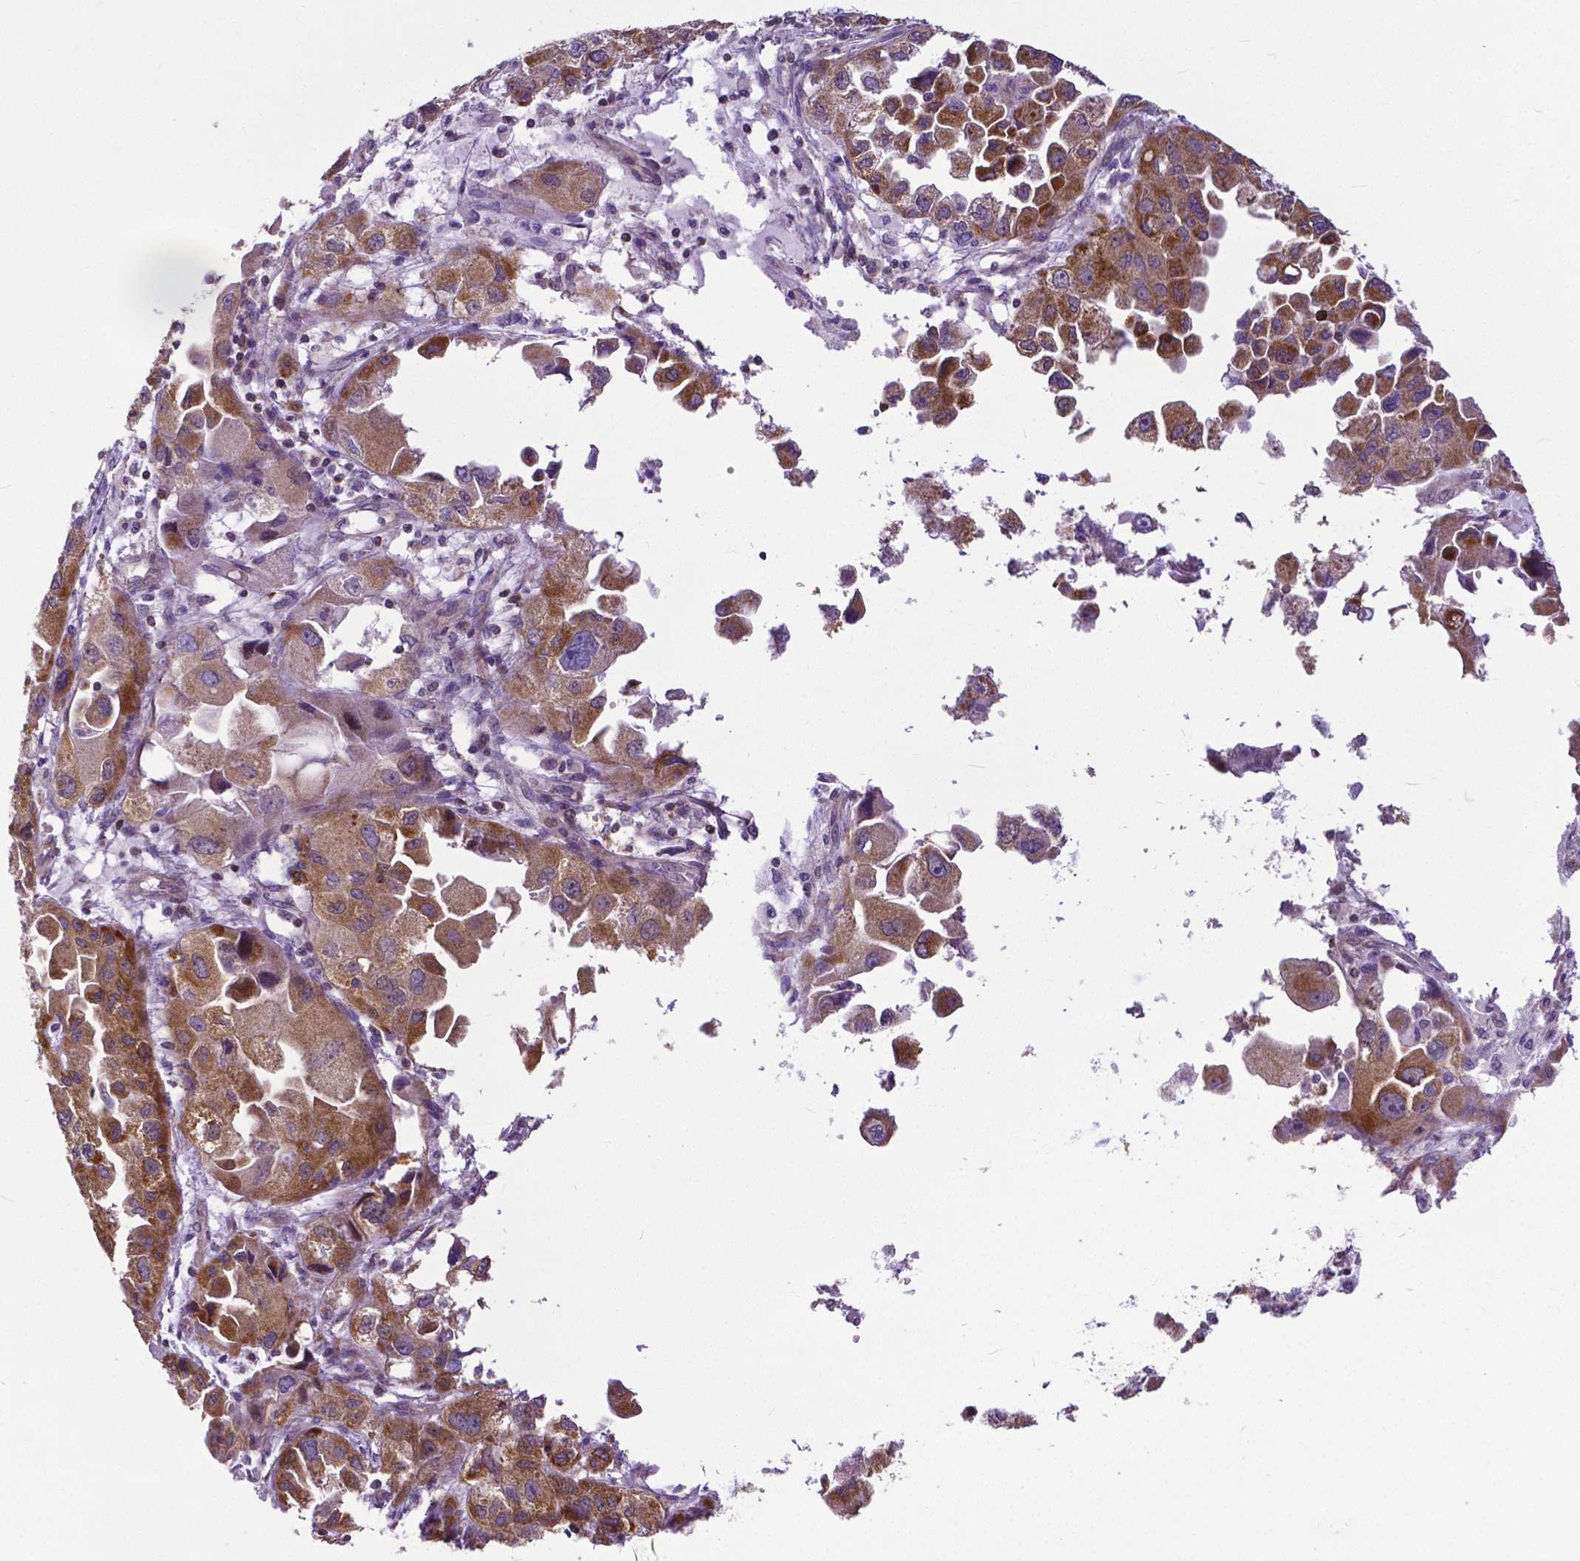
{"staining": {"intensity": "moderate", "quantity": ">75%", "location": "cytoplasmic/membranous"}, "tissue": "ovarian cancer", "cell_type": "Tumor cells", "image_type": "cancer", "snomed": [{"axis": "morphology", "description": "Cystadenocarcinoma, serous, NOS"}, {"axis": "topography", "description": "Ovary"}], "caption": "High-magnification brightfield microscopy of ovarian serous cystadenocarcinoma stained with DAB (3,3'-diaminobenzidine) (brown) and counterstained with hematoxylin (blue). tumor cells exhibit moderate cytoplasmic/membranous positivity is seen in approximately>75% of cells. (DAB (3,3'-diaminobenzidine) = brown stain, brightfield microscopy at high magnification).", "gene": "MCL1", "patient": {"sex": "female", "age": 84}}